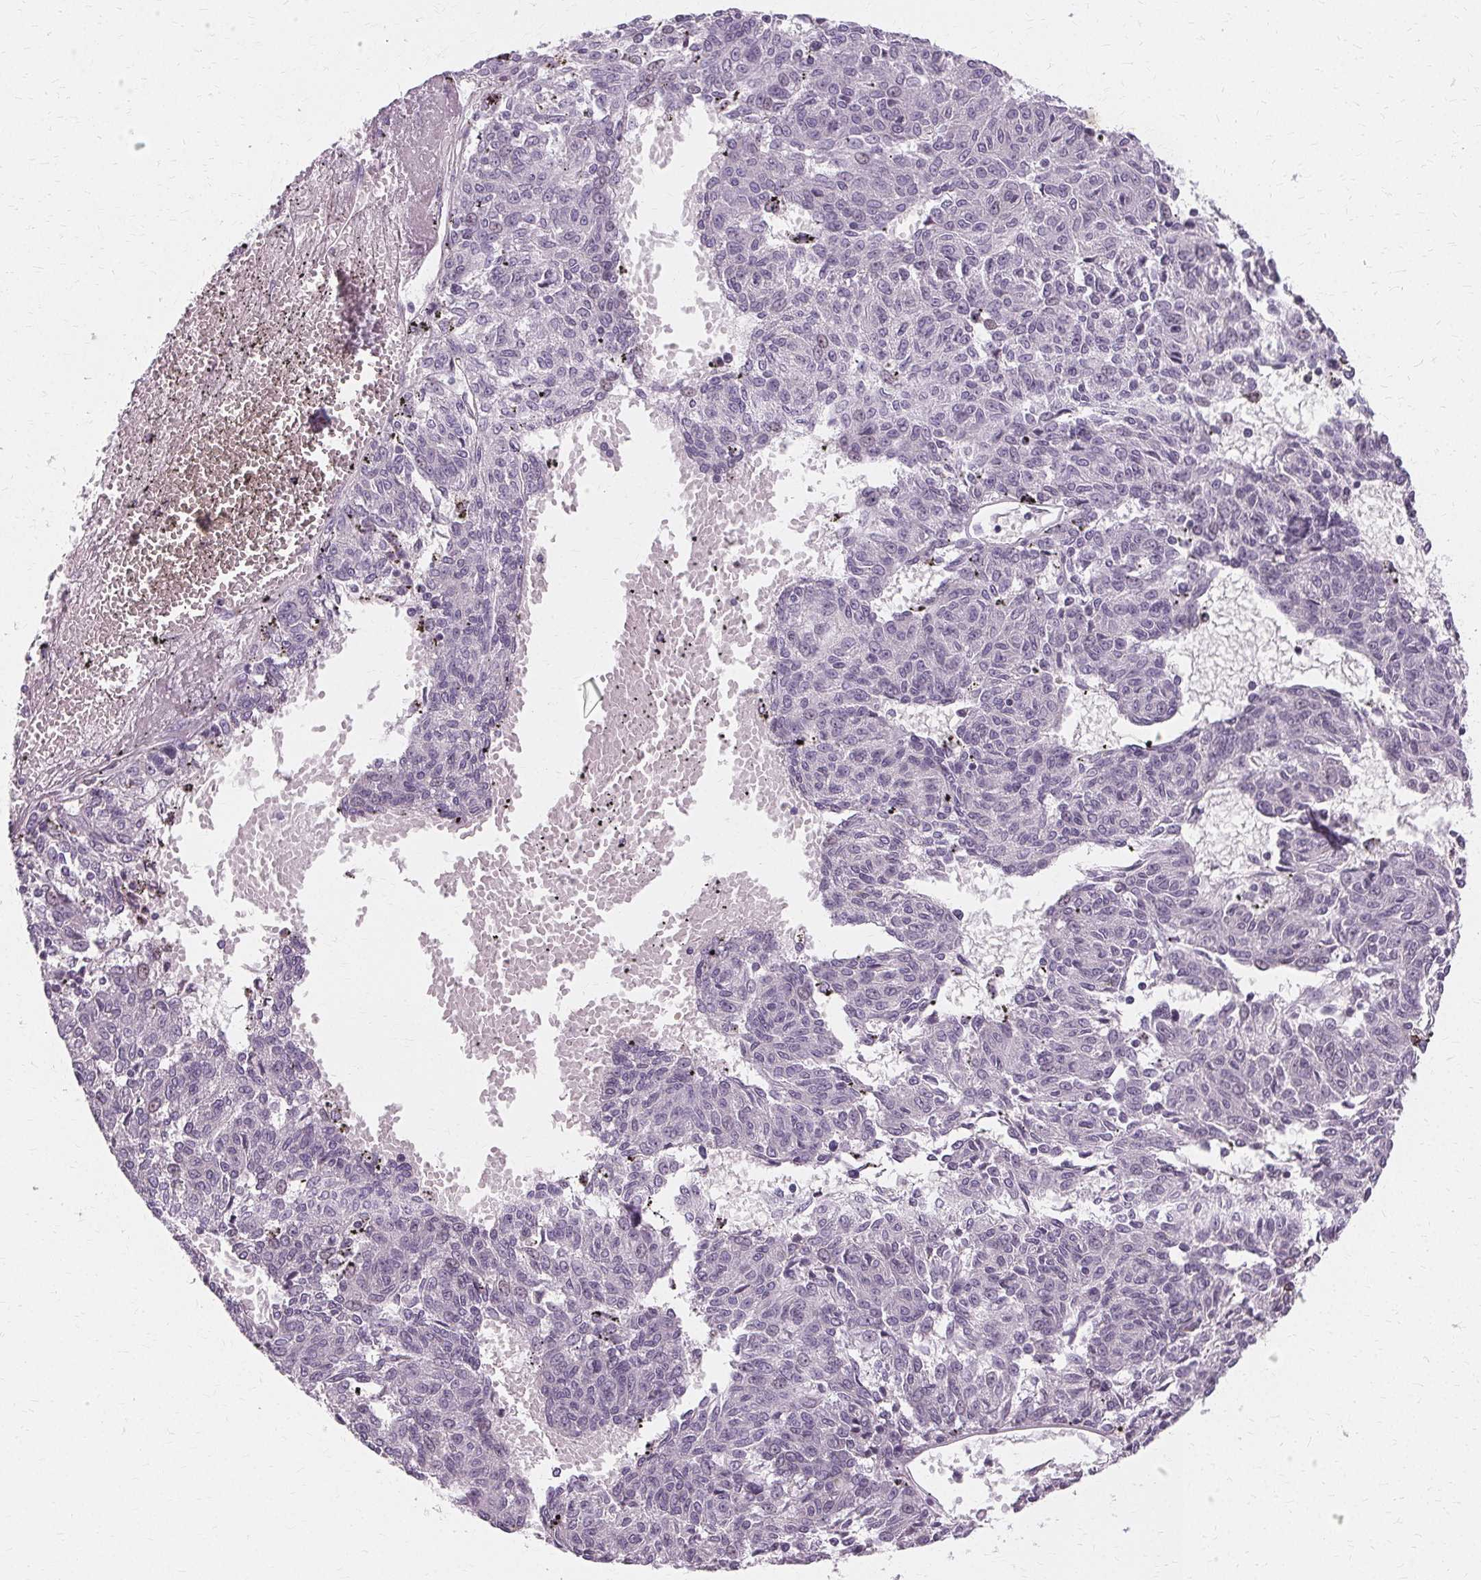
{"staining": {"intensity": "negative", "quantity": "none", "location": "none"}, "tissue": "melanoma", "cell_type": "Tumor cells", "image_type": "cancer", "snomed": [{"axis": "morphology", "description": "Malignant melanoma, NOS"}, {"axis": "topography", "description": "Skin"}], "caption": "A histopathology image of human malignant melanoma is negative for staining in tumor cells.", "gene": "FCRL3", "patient": {"sex": "female", "age": 72}}